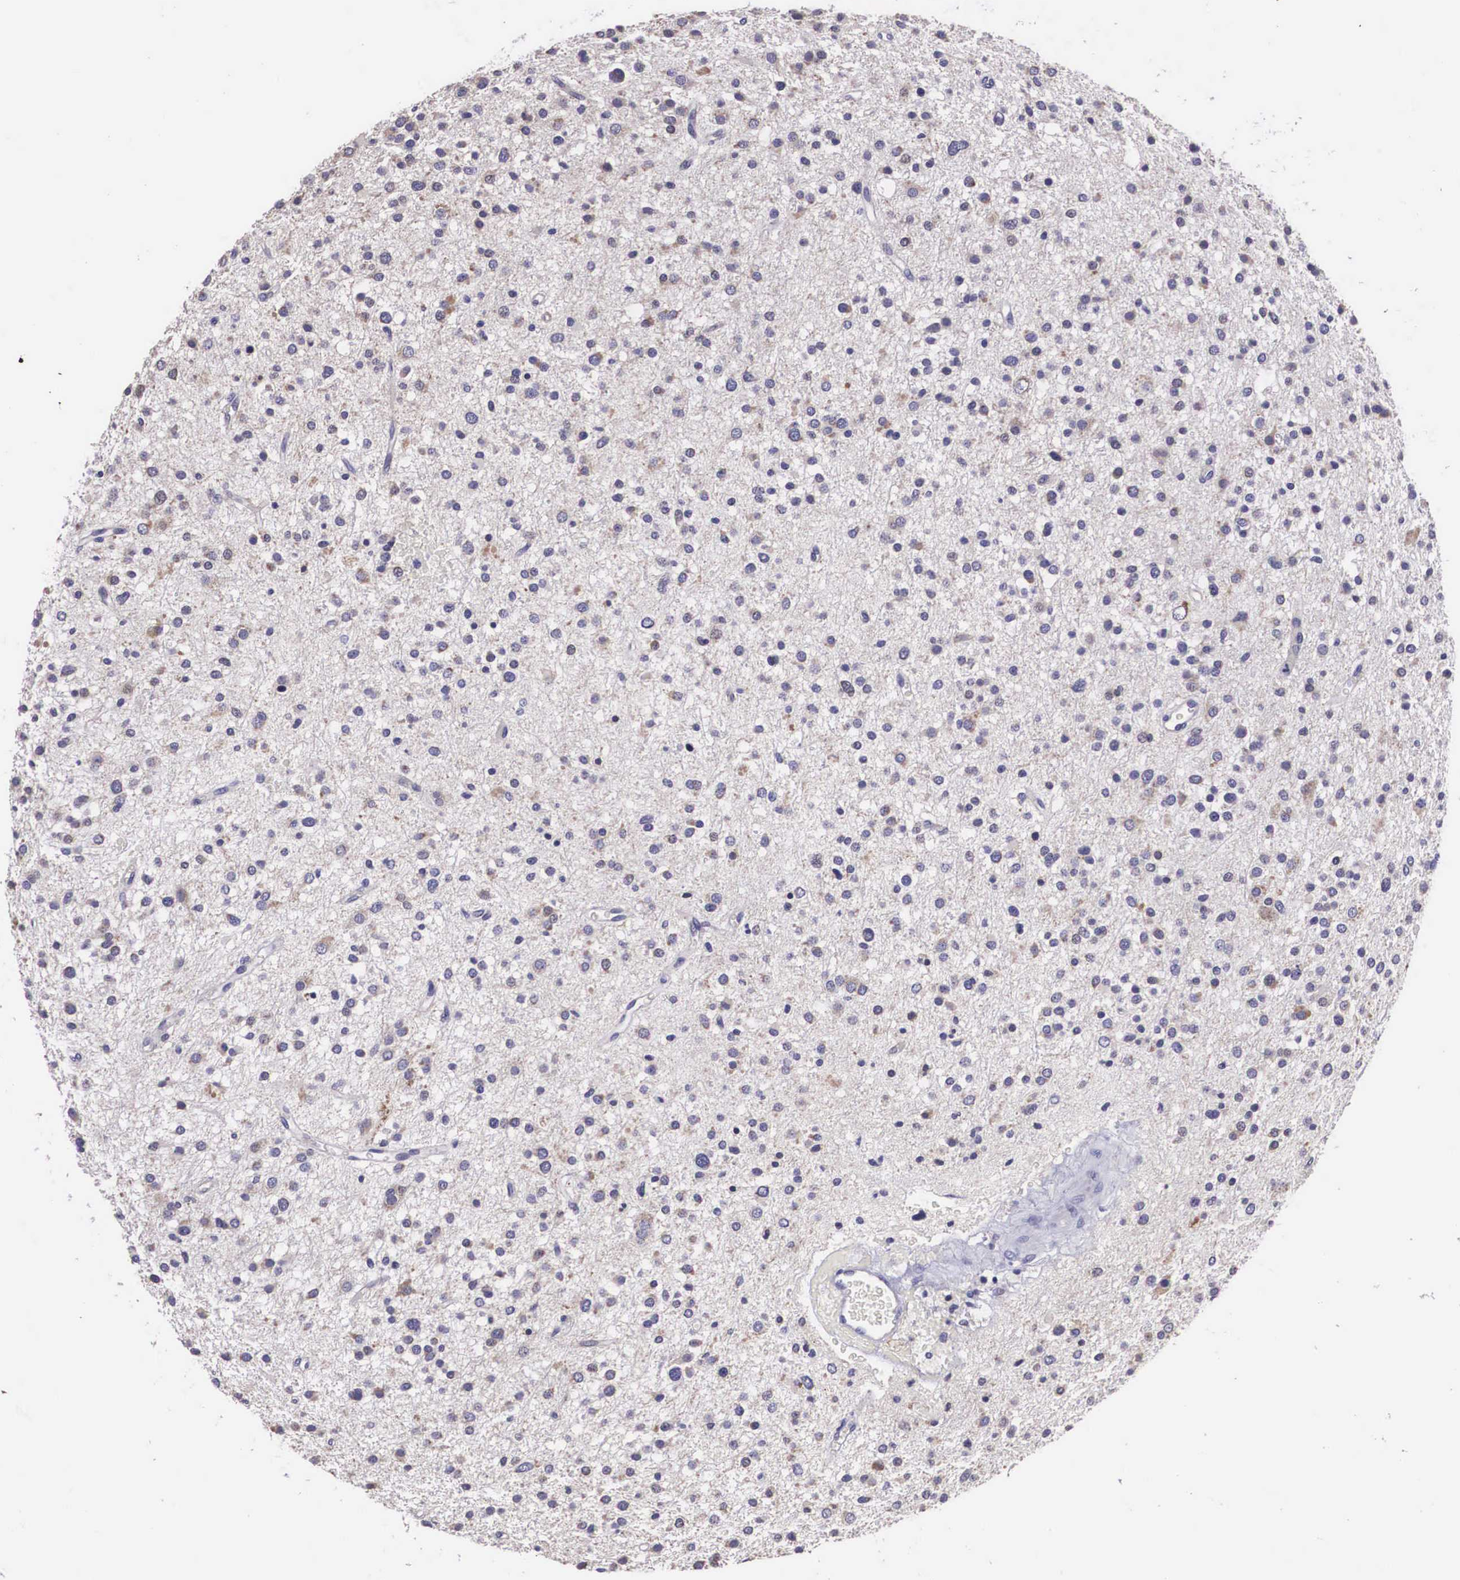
{"staining": {"intensity": "negative", "quantity": "none", "location": "none"}, "tissue": "glioma", "cell_type": "Tumor cells", "image_type": "cancer", "snomed": [{"axis": "morphology", "description": "Glioma, malignant, Low grade"}, {"axis": "topography", "description": "Brain"}], "caption": "There is no significant staining in tumor cells of glioma.", "gene": "ARG2", "patient": {"sex": "female", "age": 36}}